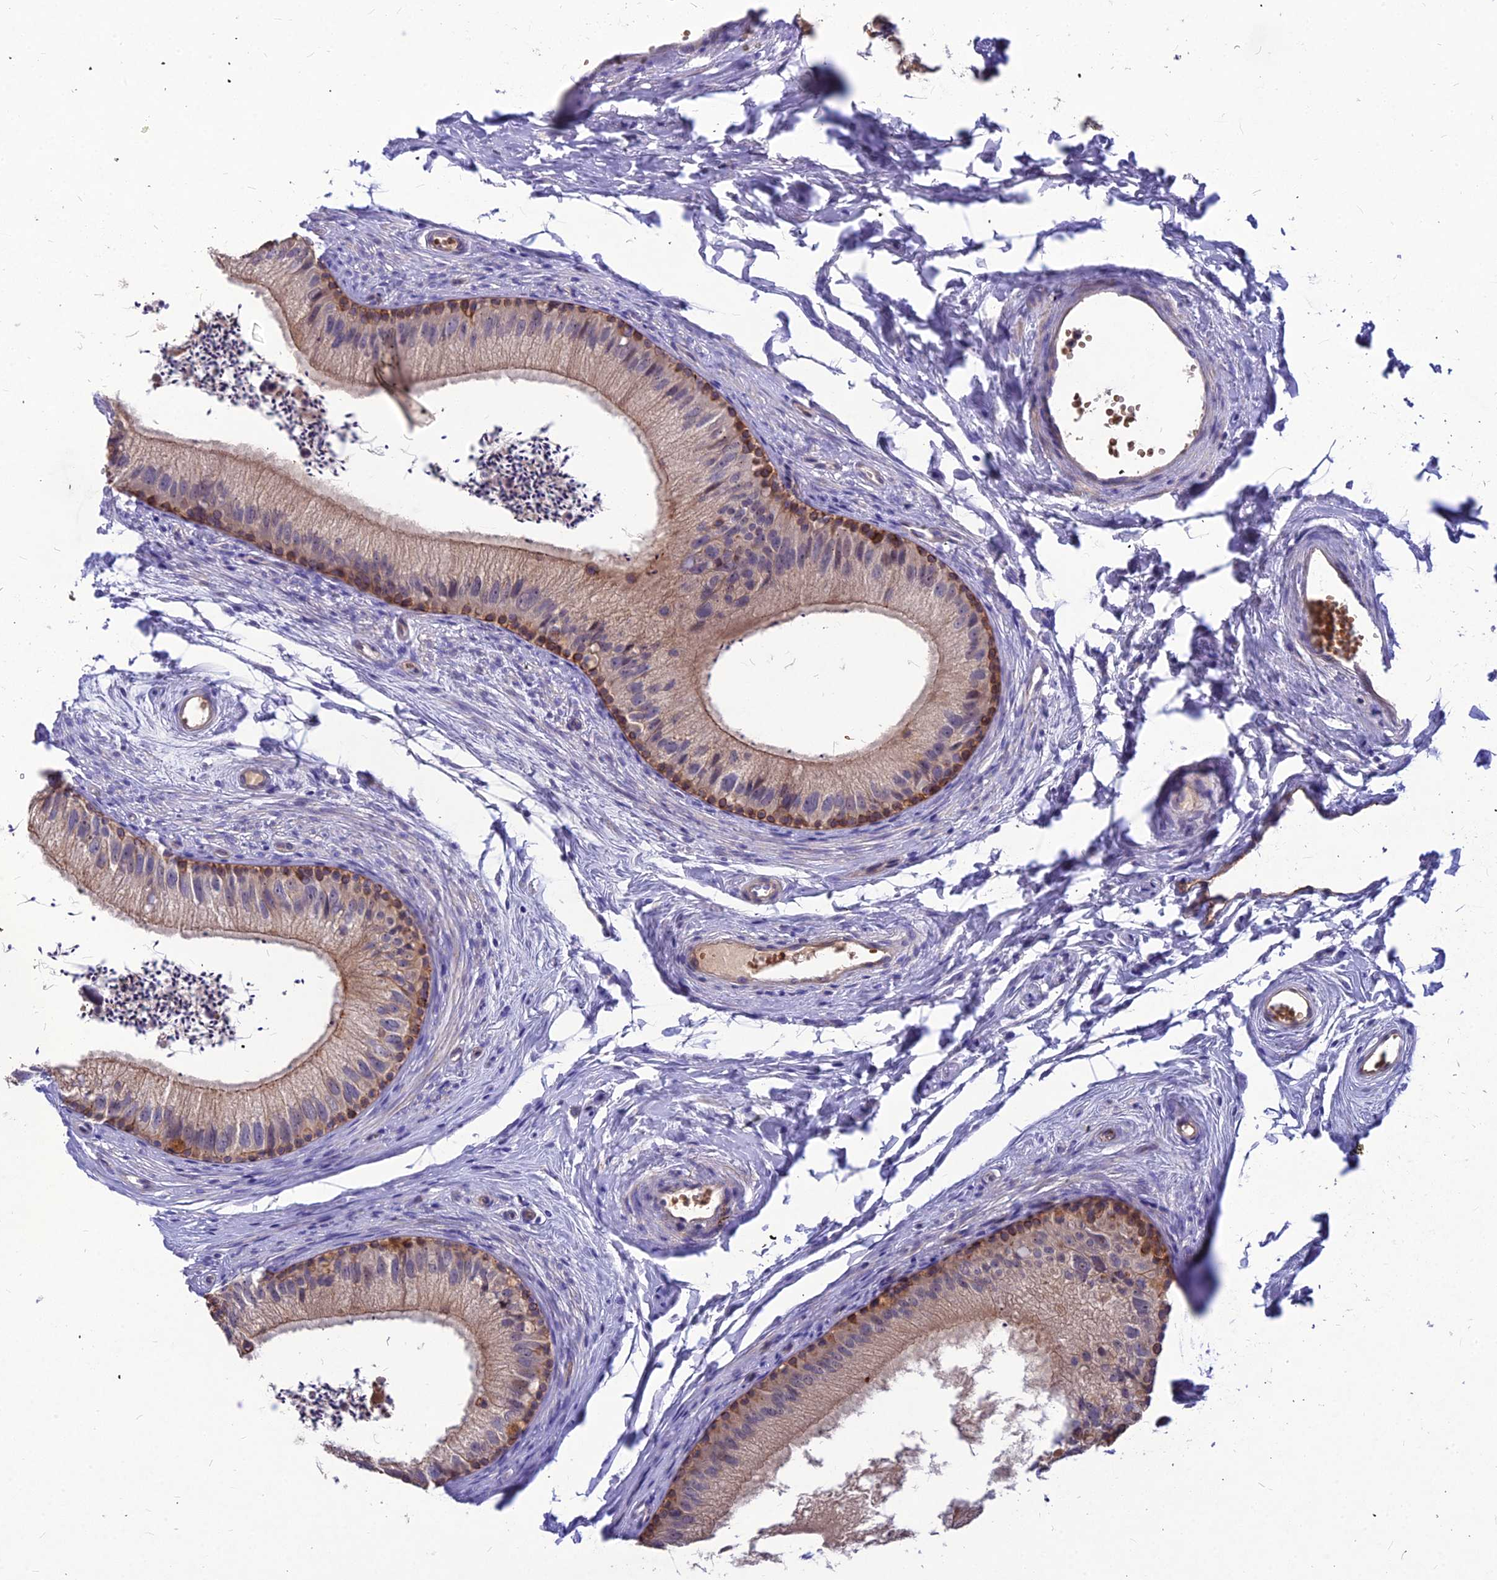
{"staining": {"intensity": "moderate", "quantity": "25%-75%", "location": "cytoplasmic/membranous"}, "tissue": "epididymis", "cell_type": "Glandular cells", "image_type": "normal", "snomed": [{"axis": "morphology", "description": "Normal tissue, NOS"}, {"axis": "topography", "description": "Epididymis"}], "caption": "Epididymis stained with DAB (3,3'-diaminobenzidine) immunohistochemistry (IHC) shows medium levels of moderate cytoplasmic/membranous staining in approximately 25%-75% of glandular cells. (Brightfield microscopy of DAB IHC at high magnification).", "gene": "DMRTA1", "patient": {"sex": "male", "age": 56}}